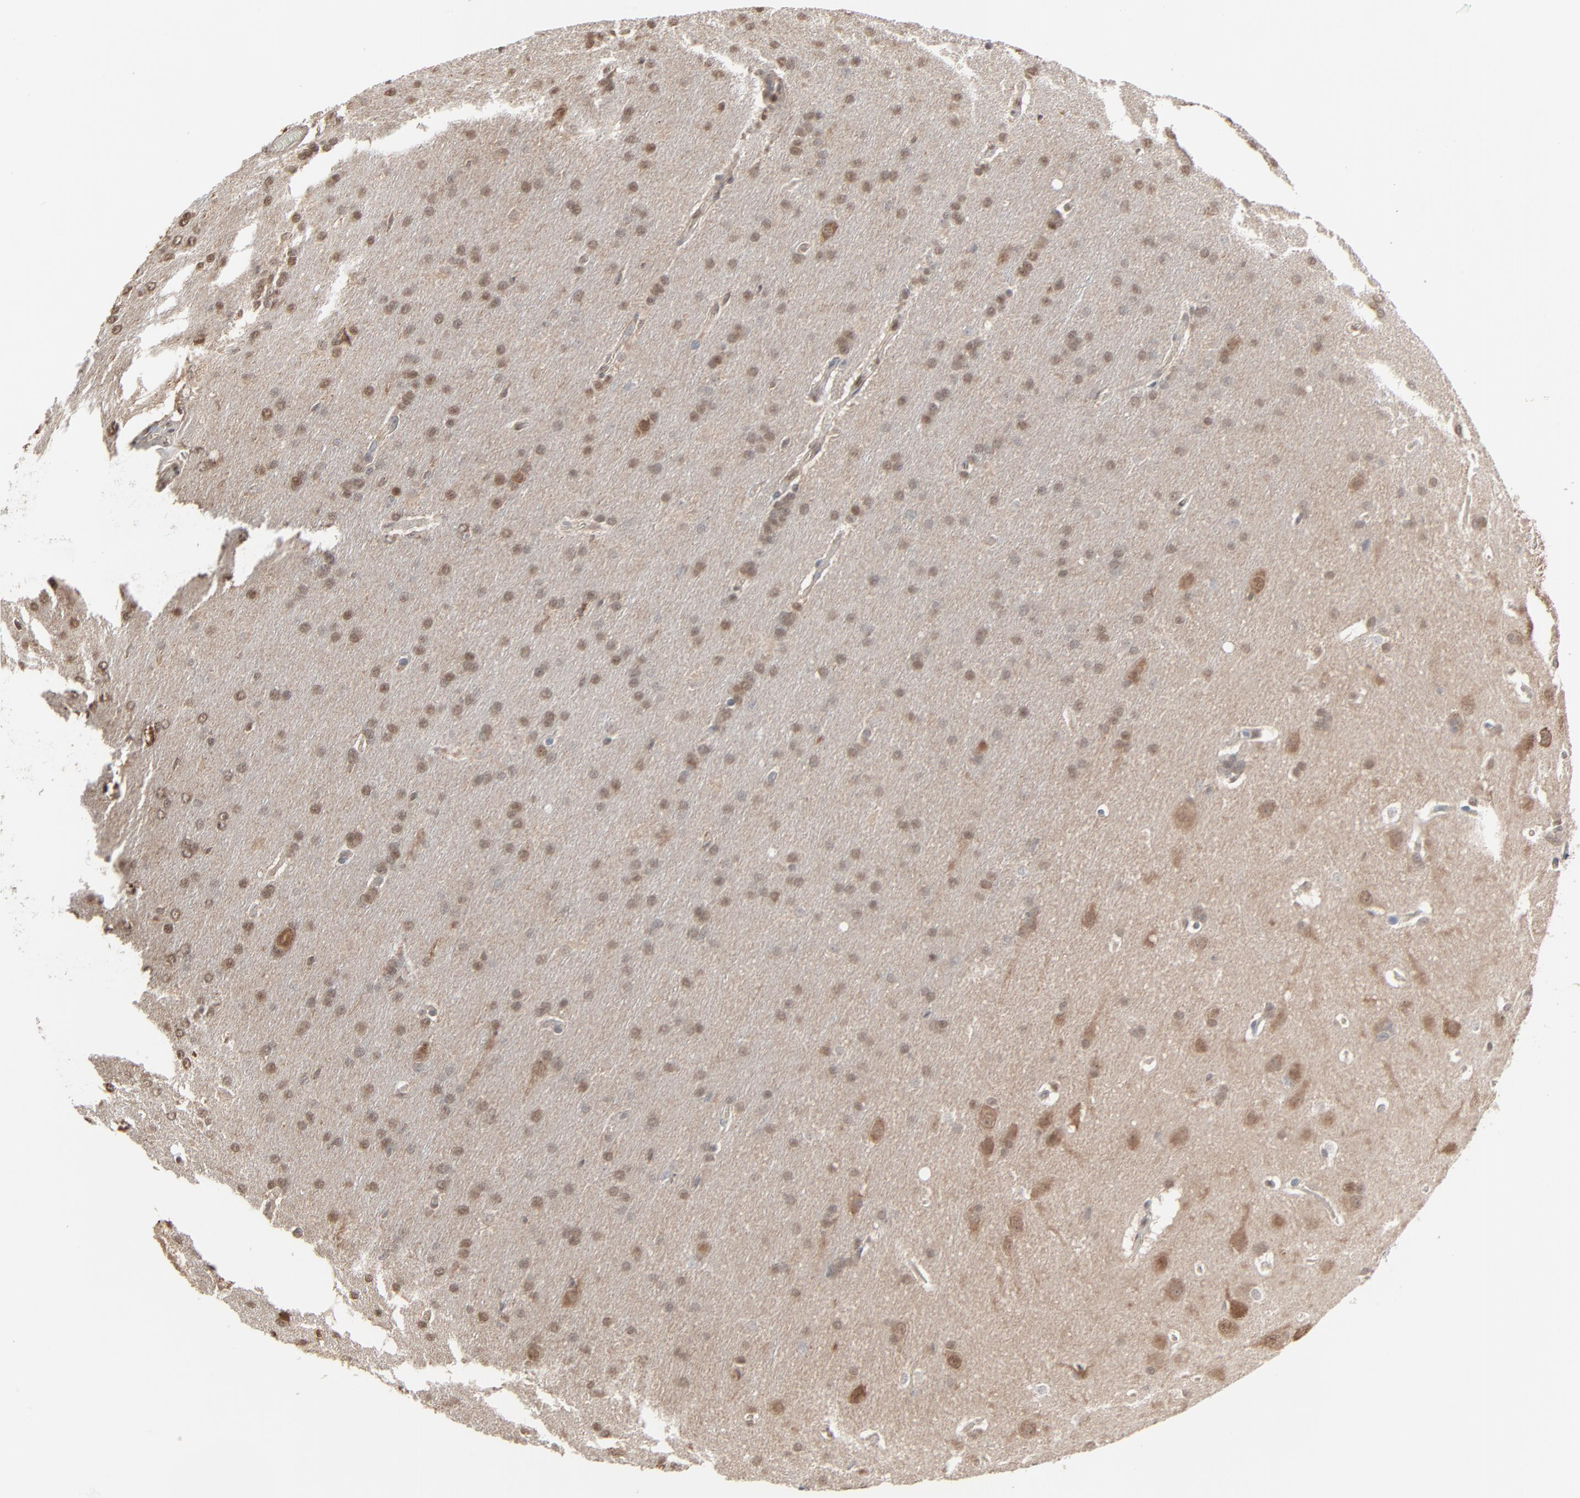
{"staining": {"intensity": "weak", "quantity": ">75%", "location": "nuclear"}, "tissue": "glioma", "cell_type": "Tumor cells", "image_type": "cancer", "snomed": [{"axis": "morphology", "description": "Glioma, malignant, Low grade"}, {"axis": "topography", "description": "Brain"}], "caption": "Tumor cells exhibit low levels of weak nuclear expression in about >75% of cells in glioma. Using DAB (3,3'-diaminobenzidine) (brown) and hematoxylin (blue) stains, captured at high magnification using brightfield microscopy.", "gene": "CCT5", "patient": {"sex": "female", "age": 32}}